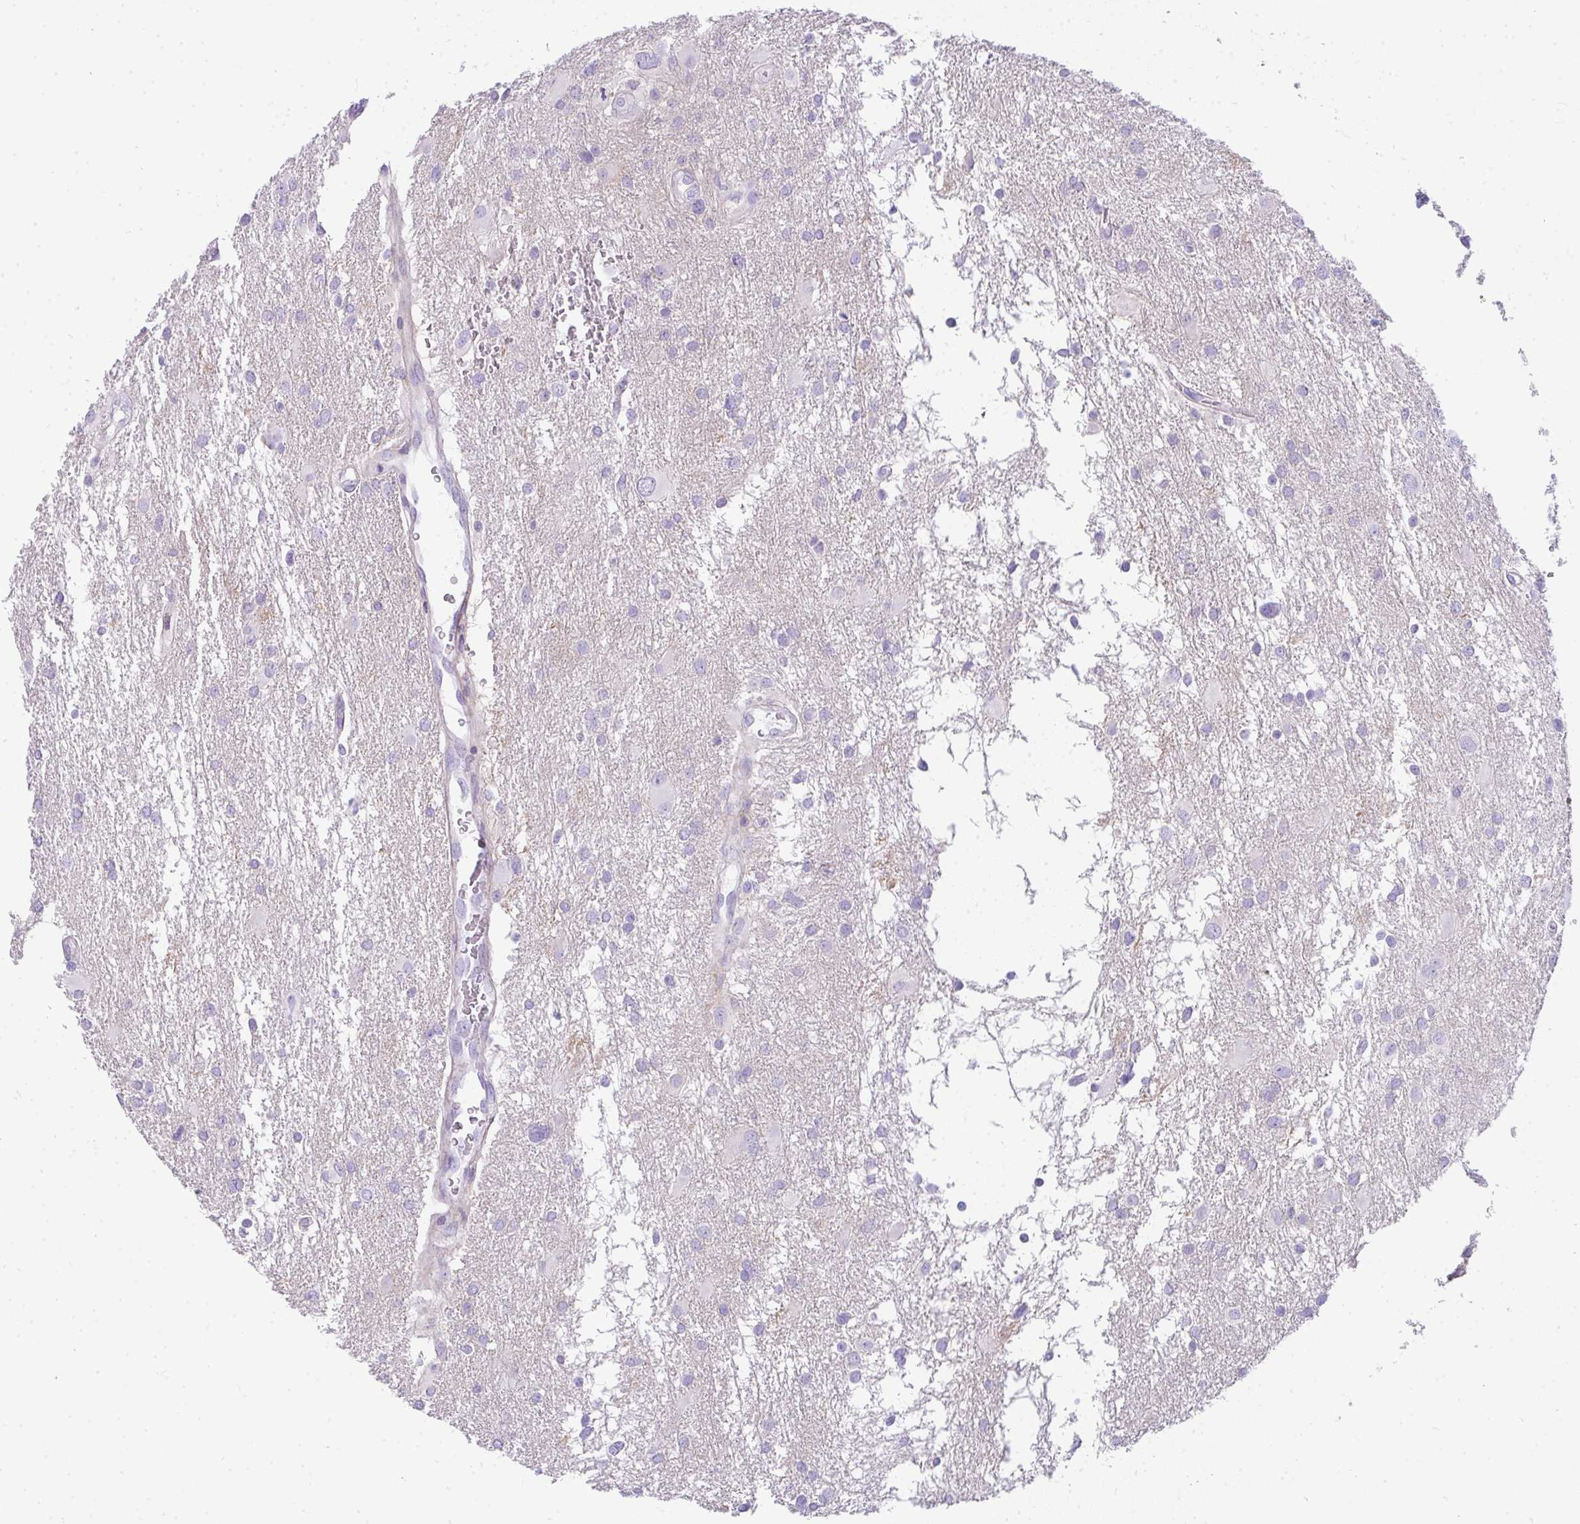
{"staining": {"intensity": "negative", "quantity": "none", "location": "none"}, "tissue": "glioma", "cell_type": "Tumor cells", "image_type": "cancer", "snomed": [{"axis": "morphology", "description": "Glioma, malignant, High grade"}, {"axis": "topography", "description": "Brain"}], "caption": "Tumor cells show no significant protein staining in glioma.", "gene": "CDRT15", "patient": {"sex": "male", "age": 53}}